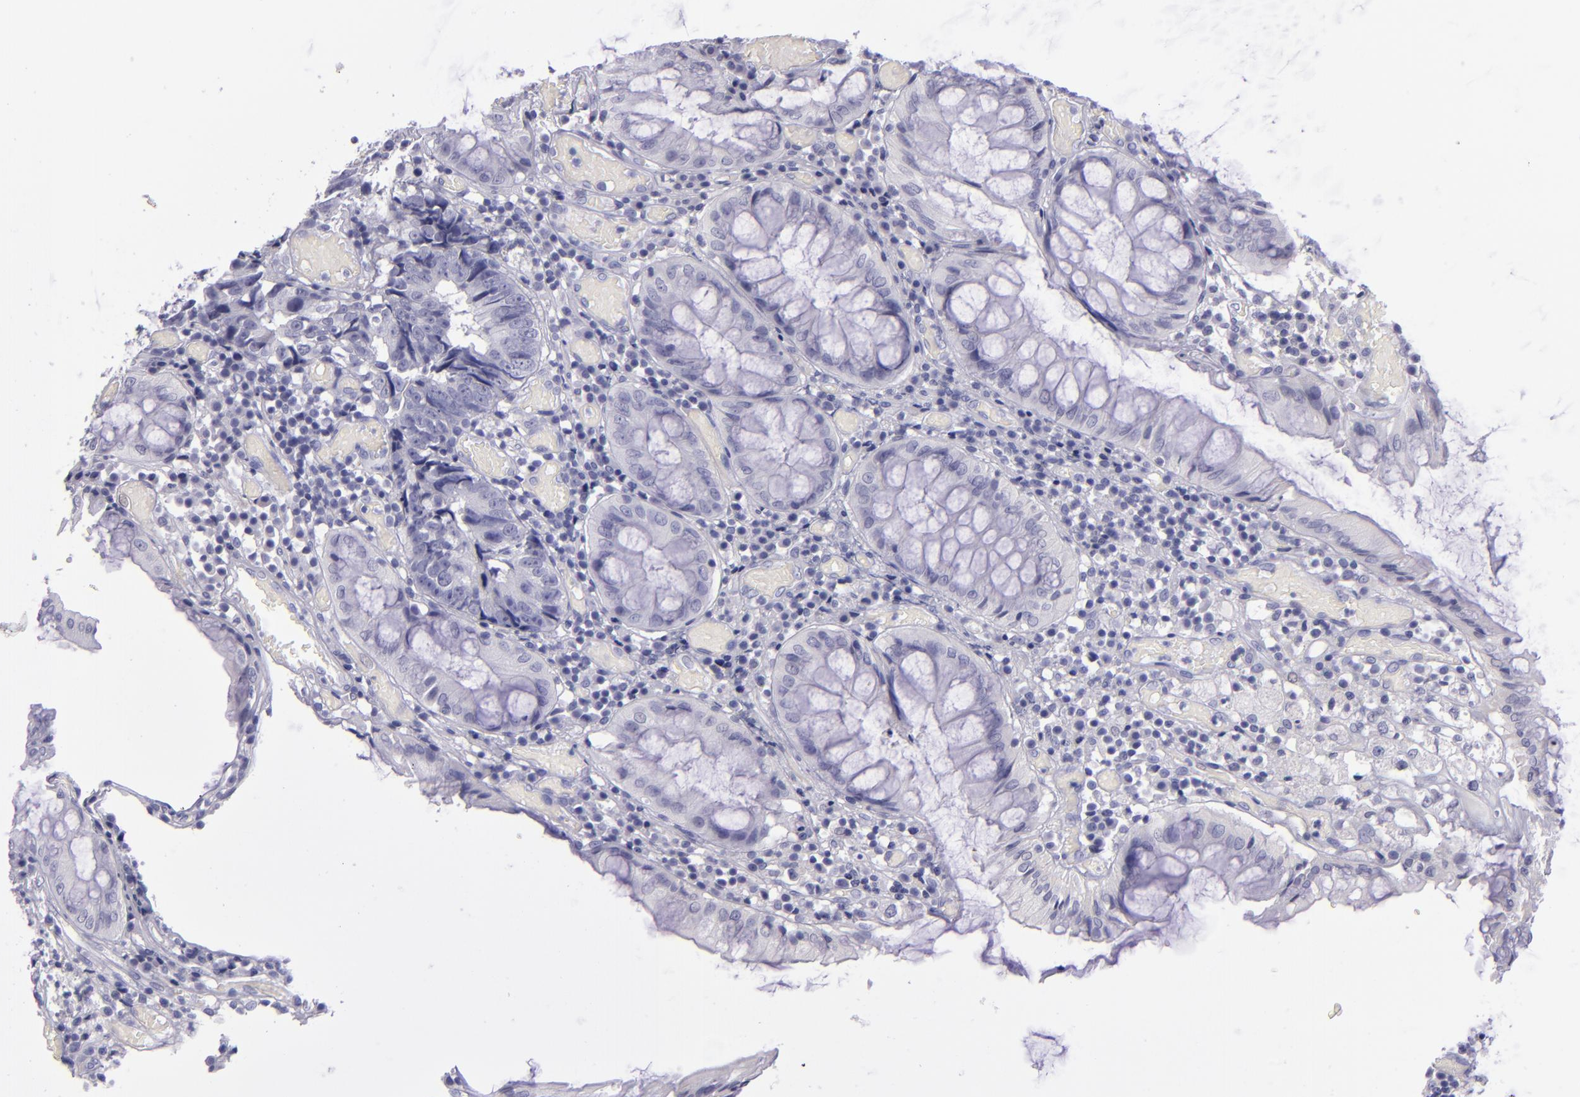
{"staining": {"intensity": "negative", "quantity": "none", "location": "none"}, "tissue": "colorectal cancer", "cell_type": "Tumor cells", "image_type": "cancer", "snomed": [{"axis": "morphology", "description": "Adenocarcinoma, NOS"}, {"axis": "topography", "description": "Rectum"}], "caption": "A photomicrograph of human colorectal cancer is negative for staining in tumor cells.", "gene": "TNNT3", "patient": {"sex": "female", "age": 98}}